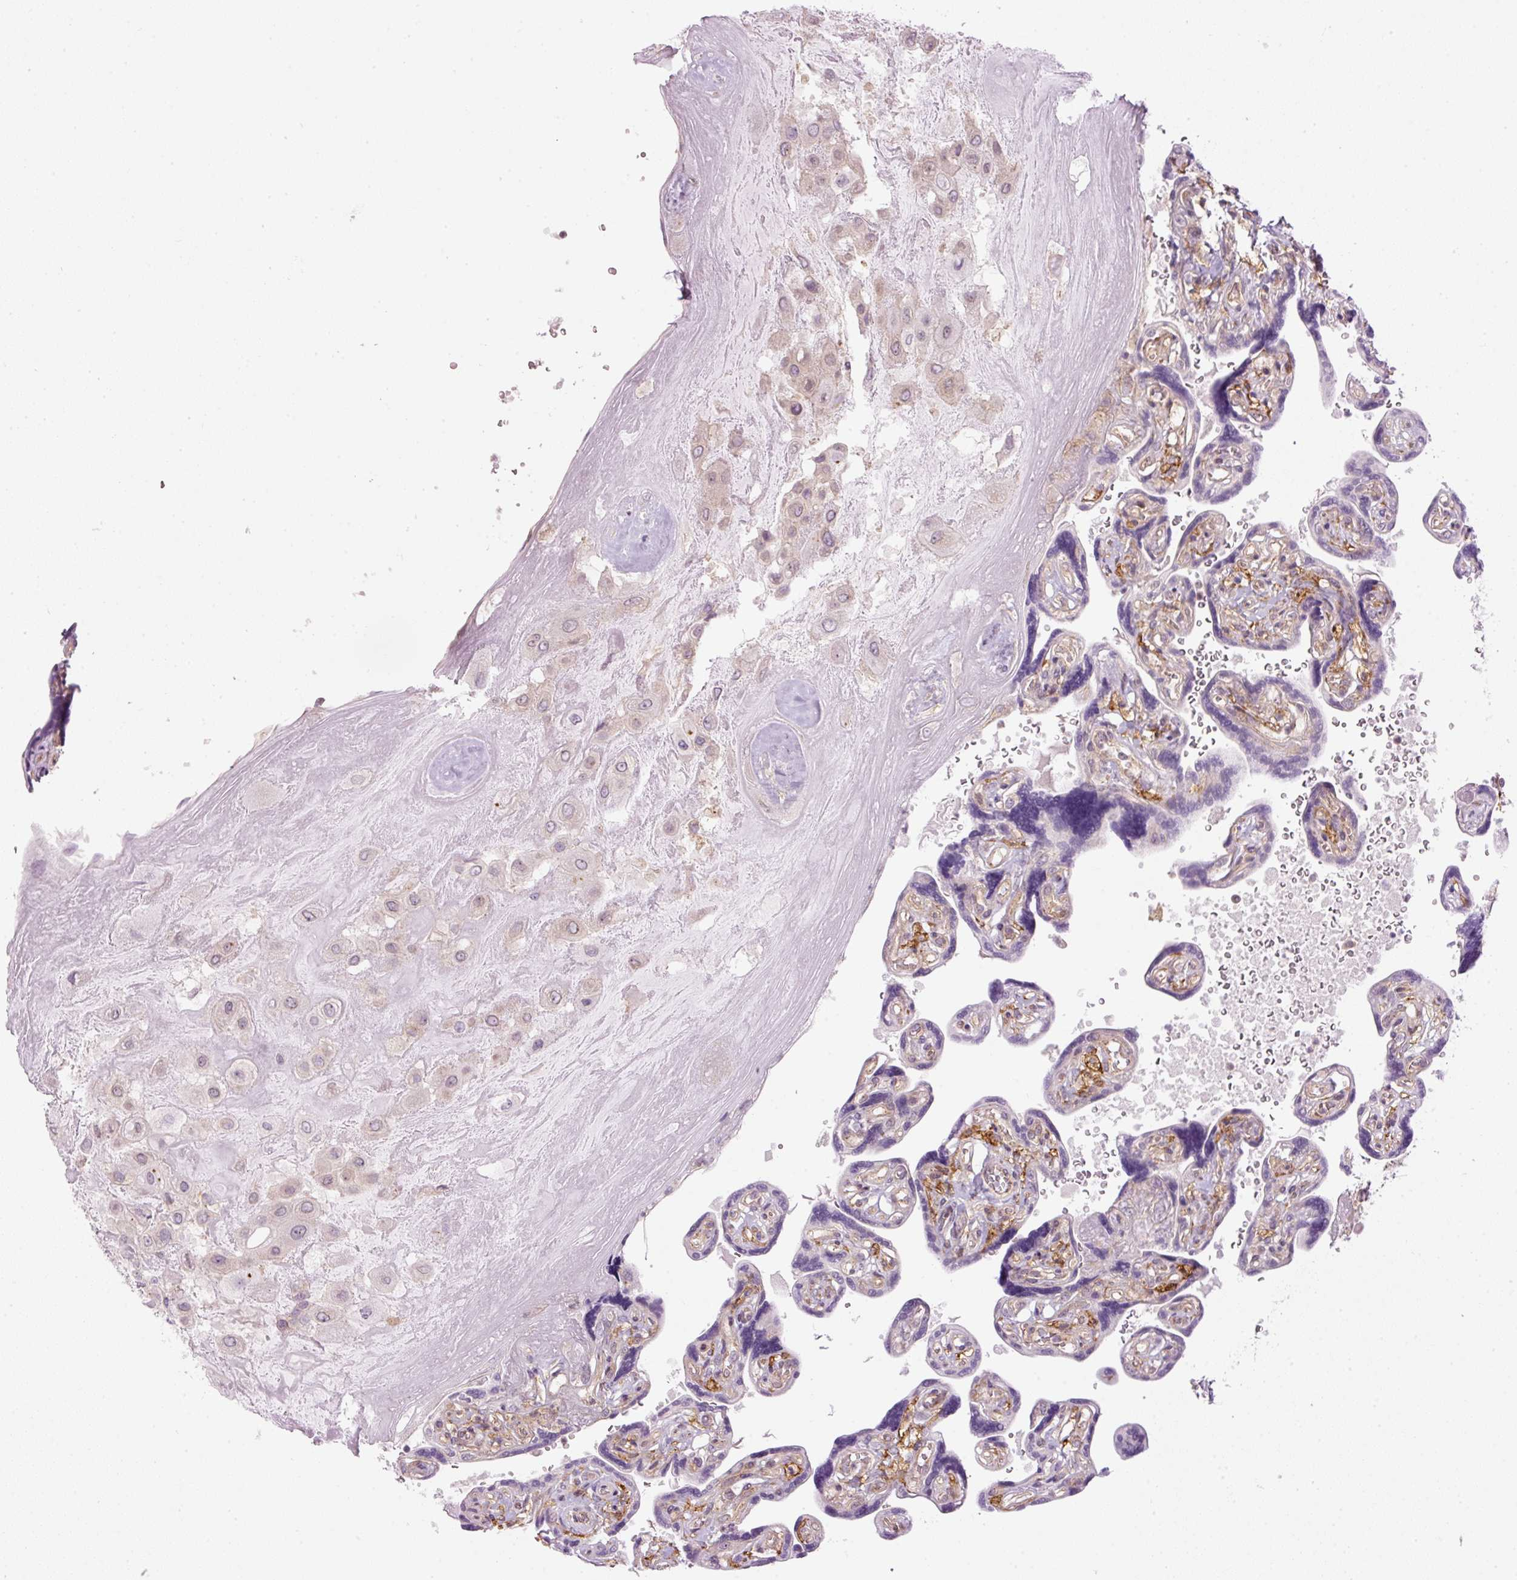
{"staining": {"intensity": "negative", "quantity": "none", "location": "none"}, "tissue": "placenta", "cell_type": "Decidual cells", "image_type": "normal", "snomed": [{"axis": "morphology", "description": "Normal tissue, NOS"}, {"axis": "topography", "description": "Placenta"}], "caption": "Immunohistochemistry (IHC) of normal placenta exhibits no expression in decidual cells.", "gene": "MZT2A", "patient": {"sex": "female", "age": 32}}